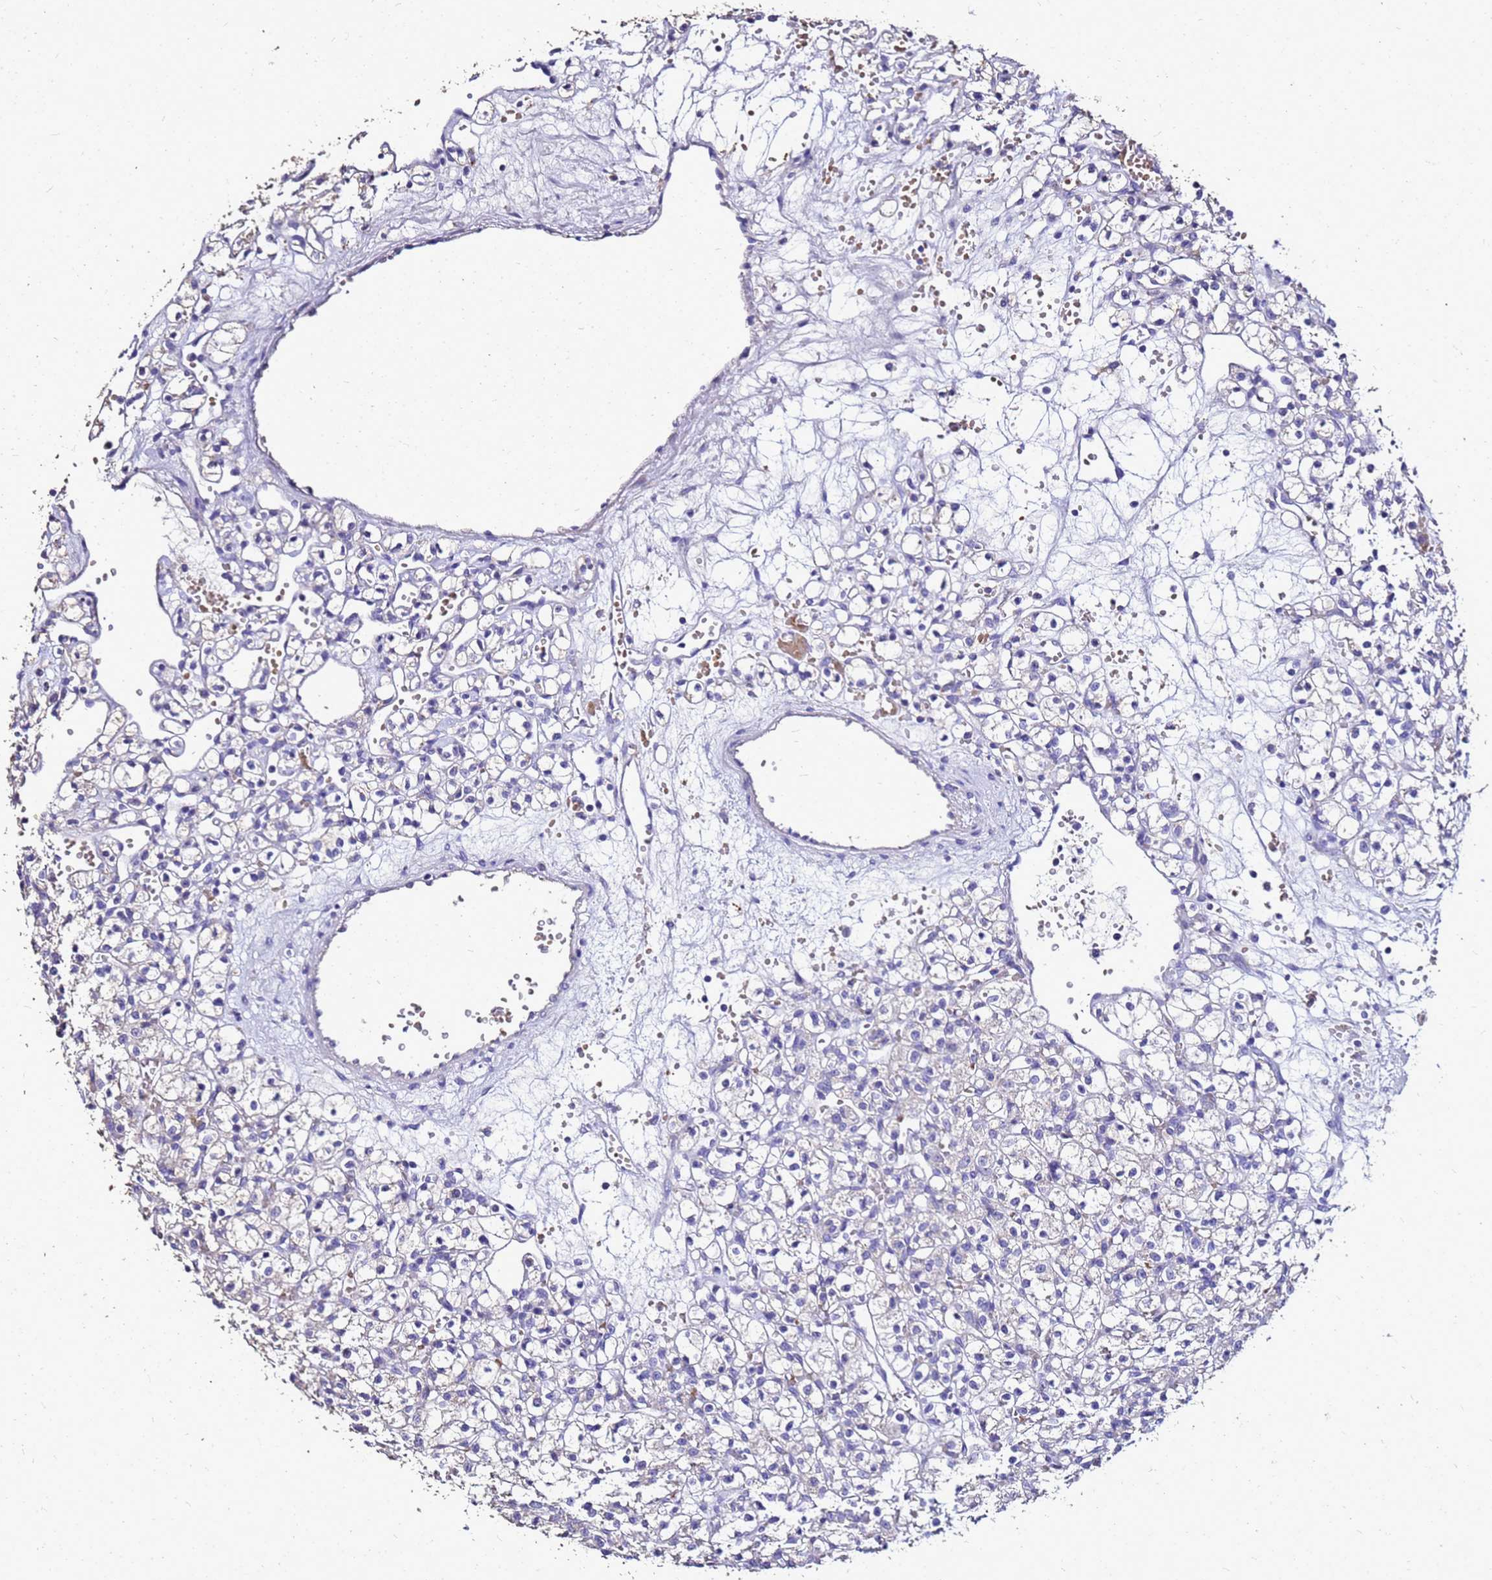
{"staining": {"intensity": "negative", "quantity": "none", "location": "none"}, "tissue": "renal cancer", "cell_type": "Tumor cells", "image_type": "cancer", "snomed": [{"axis": "morphology", "description": "Adenocarcinoma, NOS"}, {"axis": "topography", "description": "Kidney"}], "caption": "There is no significant staining in tumor cells of renal adenocarcinoma. (DAB (3,3'-diaminobenzidine) IHC, high magnification).", "gene": "S100A2", "patient": {"sex": "female", "age": 59}}